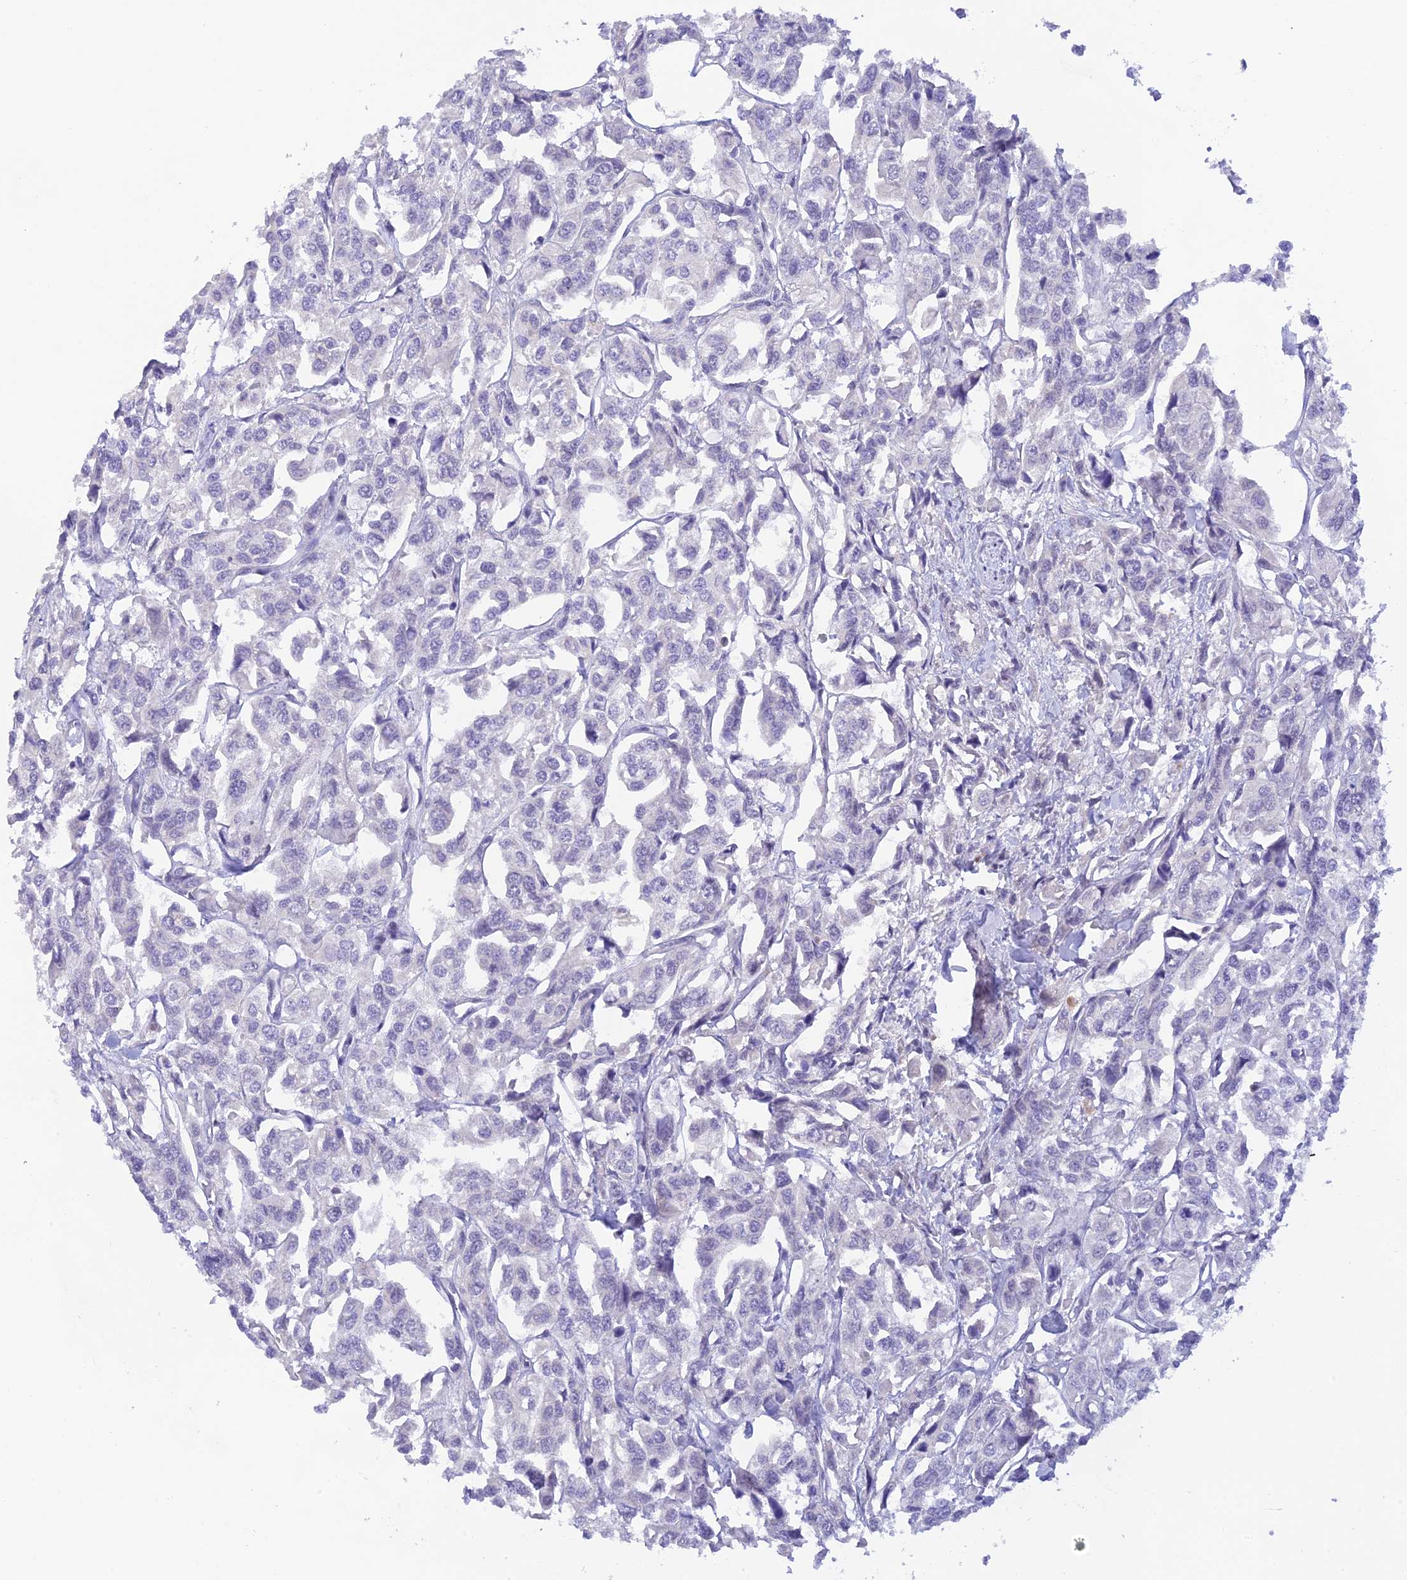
{"staining": {"intensity": "negative", "quantity": "none", "location": "none"}, "tissue": "urothelial cancer", "cell_type": "Tumor cells", "image_type": "cancer", "snomed": [{"axis": "morphology", "description": "Urothelial carcinoma, High grade"}, {"axis": "topography", "description": "Urinary bladder"}], "caption": "Micrograph shows no significant protein staining in tumor cells of urothelial cancer.", "gene": "THAP11", "patient": {"sex": "male", "age": 67}}